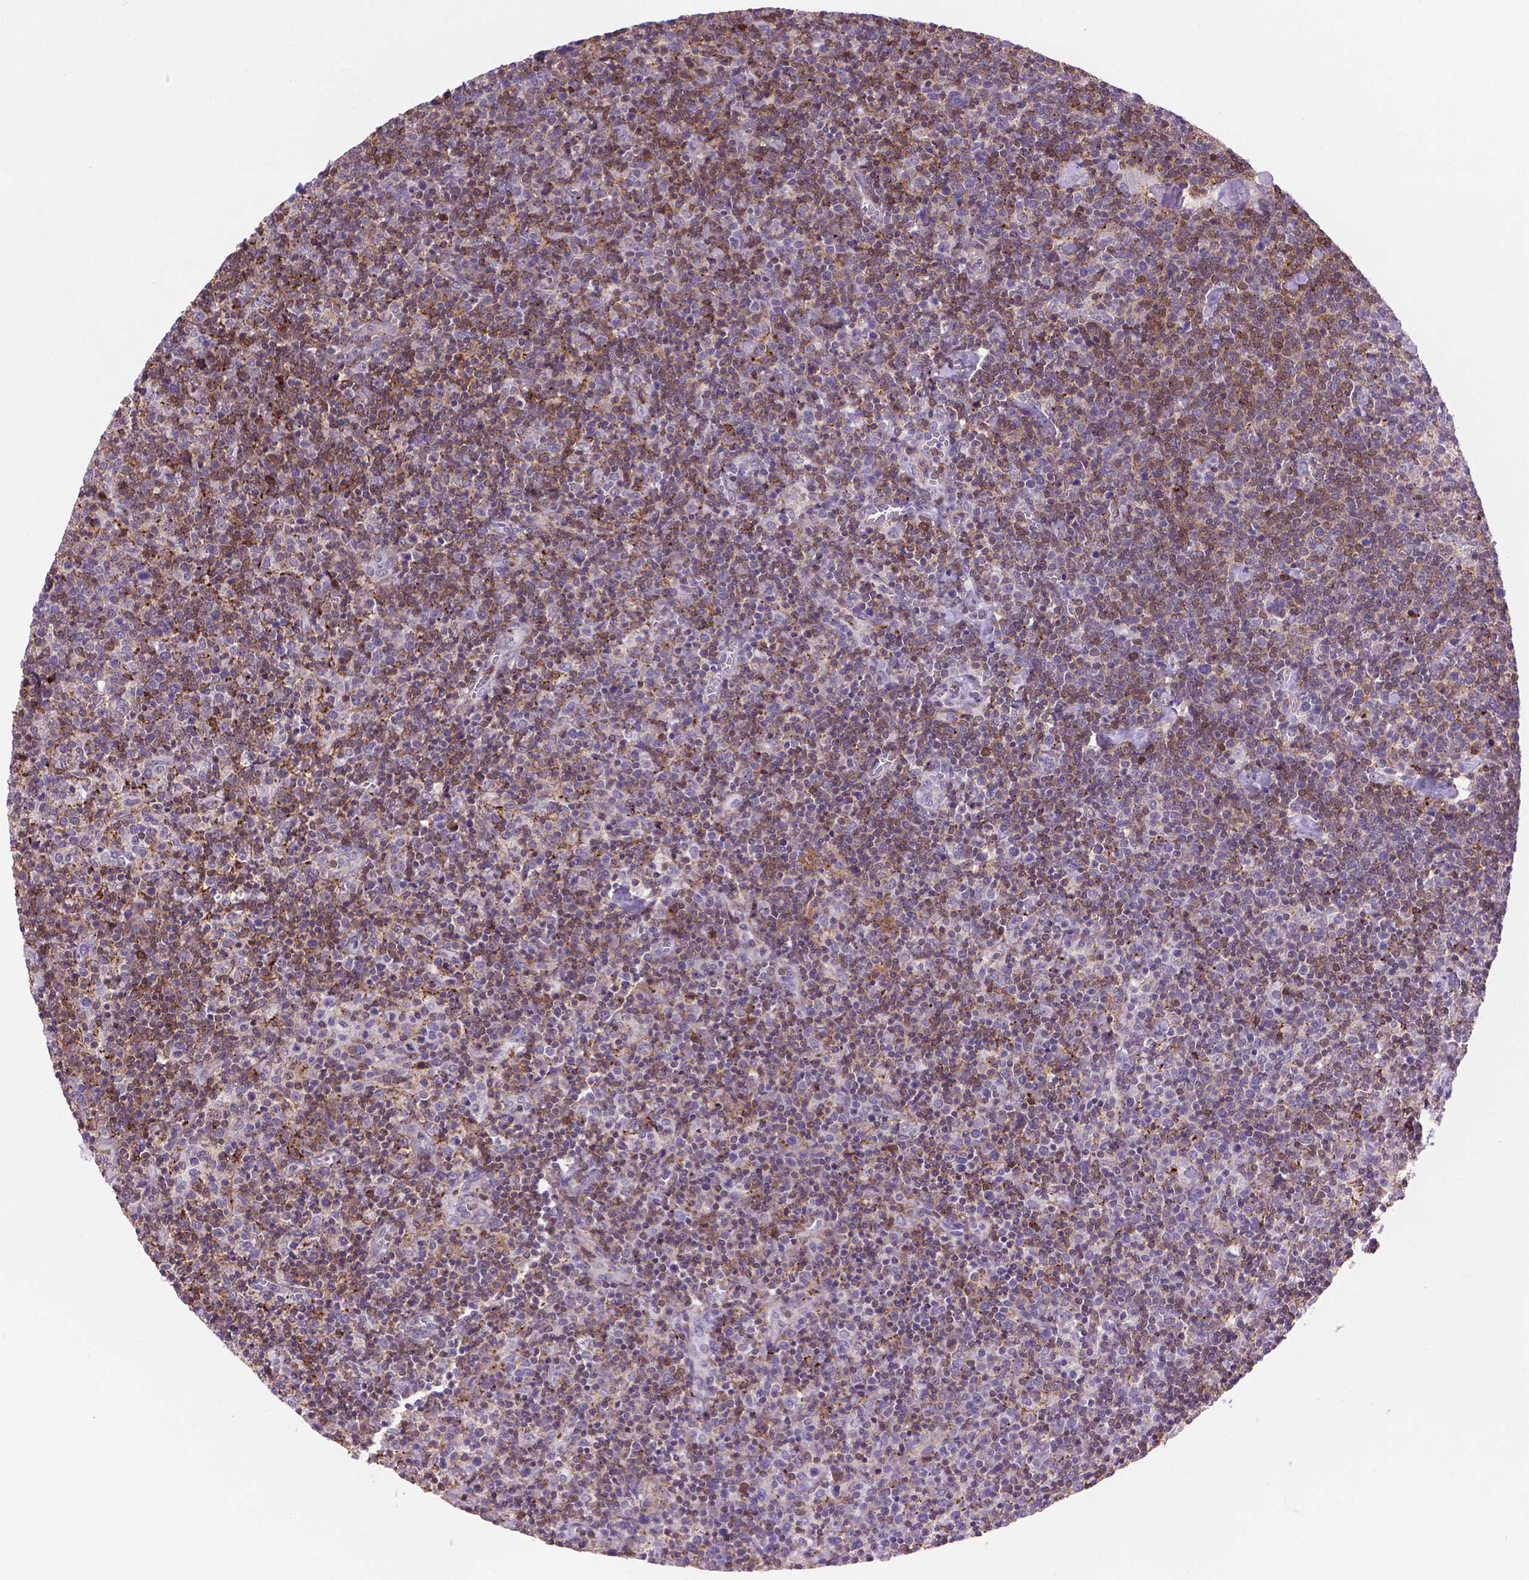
{"staining": {"intensity": "moderate", "quantity": ">75%", "location": "cytoplasmic/membranous"}, "tissue": "lymphoma", "cell_type": "Tumor cells", "image_type": "cancer", "snomed": [{"axis": "morphology", "description": "Malignant lymphoma, non-Hodgkin's type, High grade"}, {"axis": "topography", "description": "Lymph node"}], "caption": "DAB immunohistochemical staining of human lymphoma demonstrates moderate cytoplasmic/membranous protein positivity in approximately >75% of tumor cells.", "gene": "ACAD10", "patient": {"sex": "male", "age": 61}}